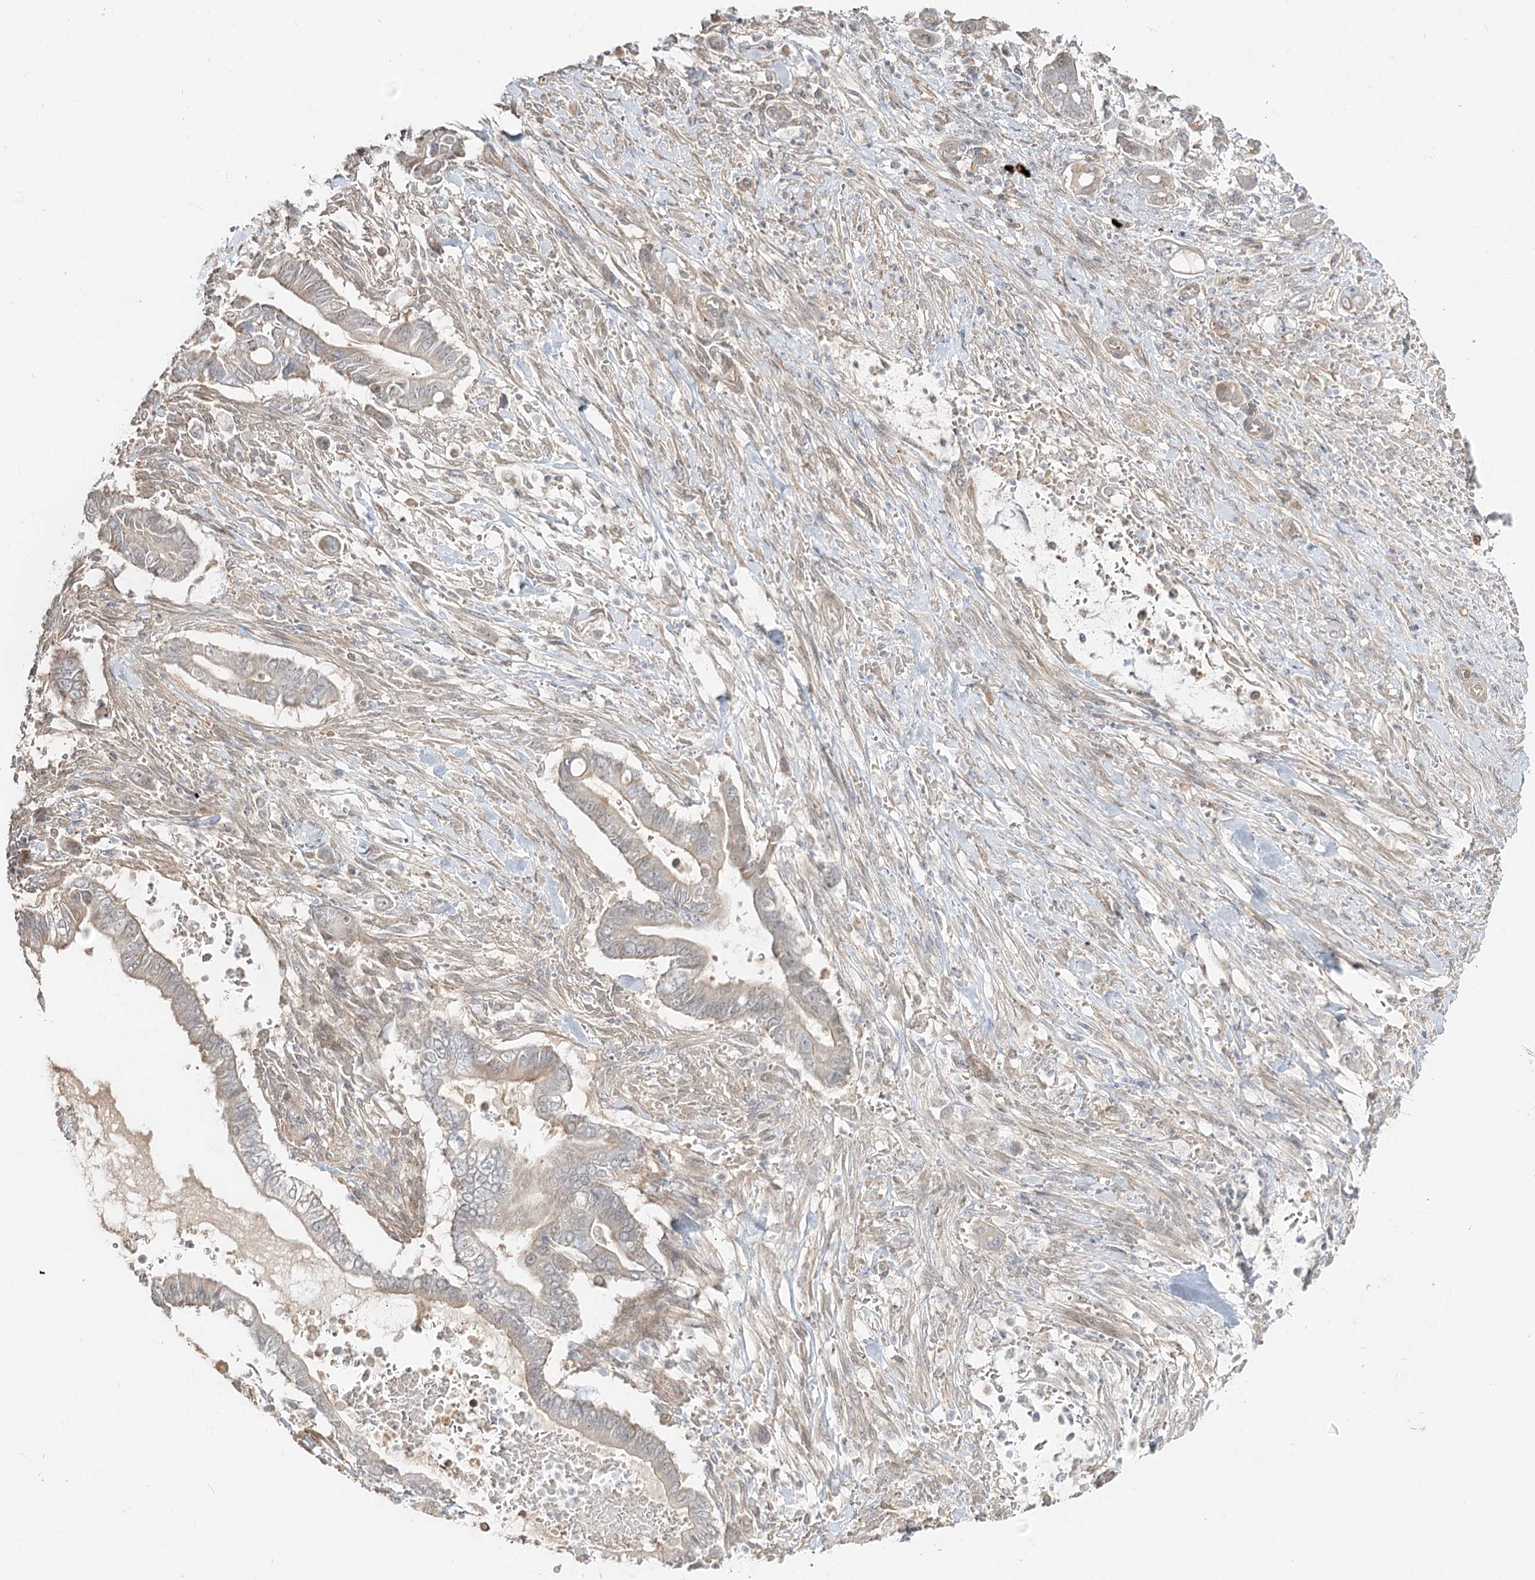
{"staining": {"intensity": "negative", "quantity": "none", "location": "none"}, "tissue": "pancreatic cancer", "cell_type": "Tumor cells", "image_type": "cancer", "snomed": [{"axis": "morphology", "description": "Adenocarcinoma, NOS"}, {"axis": "topography", "description": "Pancreas"}], "caption": "DAB (3,3'-diaminobenzidine) immunohistochemical staining of pancreatic cancer displays no significant staining in tumor cells.", "gene": "GUCY2C", "patient": {"sex": "male", "age": 68}}